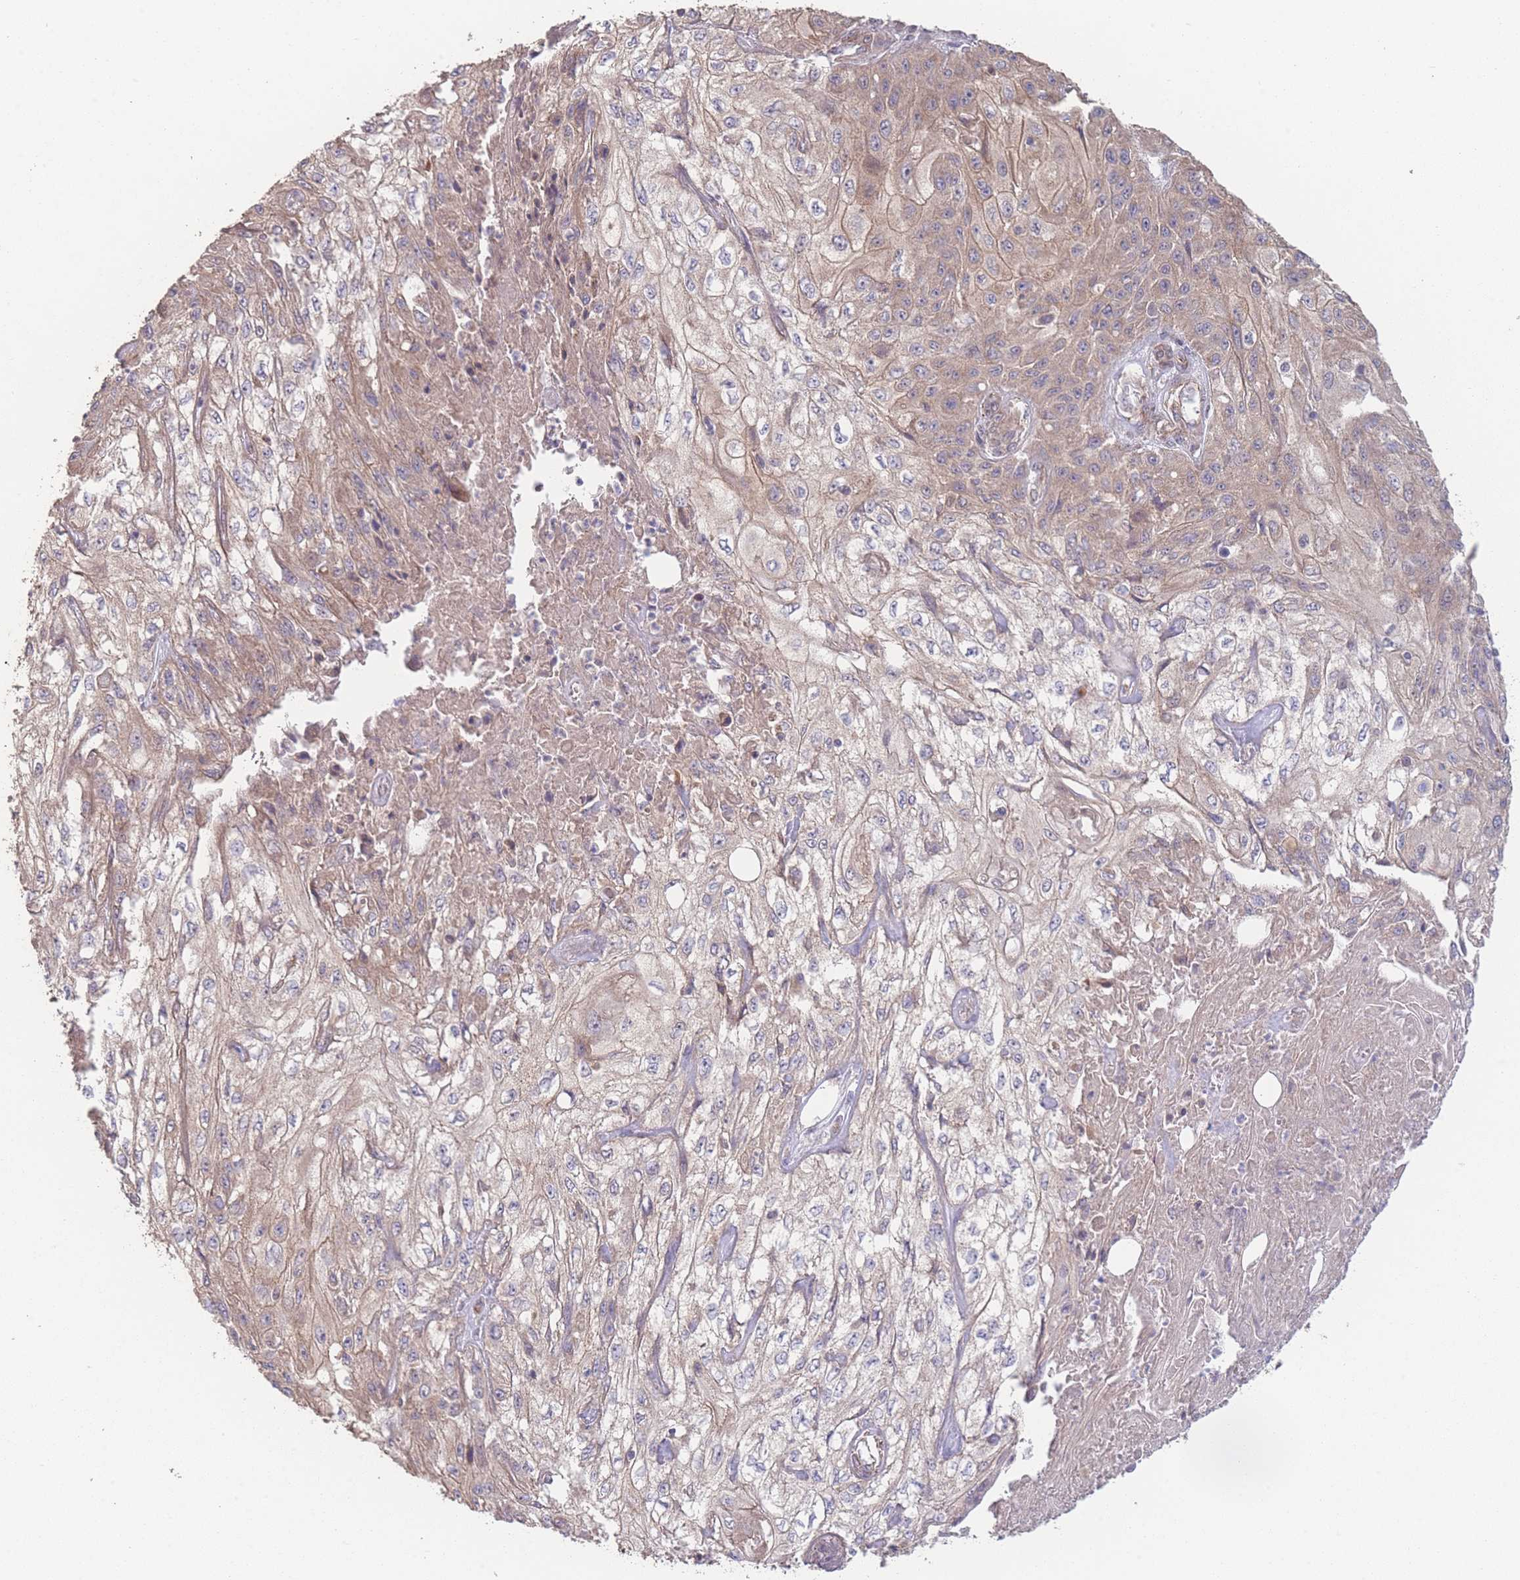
{"staining": {"intensity": "weak", "quantity": "25%-75%", "location": "cytoplasmic/membranous"}, "tissue": "skin cancer", "cell_type": "Tumor cells", "image_type": "cancer", "snomed": [{"axis": "morphology", "description": "Squamous cell carcinoma, NOS"}, {"axis": "morphology", "description": "Squamous cell carcinoma, metastatic, NOS"}, {"axis": "topography", "description": "Skin"}, {"axis": "topography", "description": "Lymph node"}], "caption": "Immunohistochemical staining of skin squamous cell carcinoma exhibits low levels of weak cytoplasmic/membranous expression in approximately 25%-75% of tumor cells.", "gene": "PXMP4", "patient": {"sex": "male", "age": 75}}